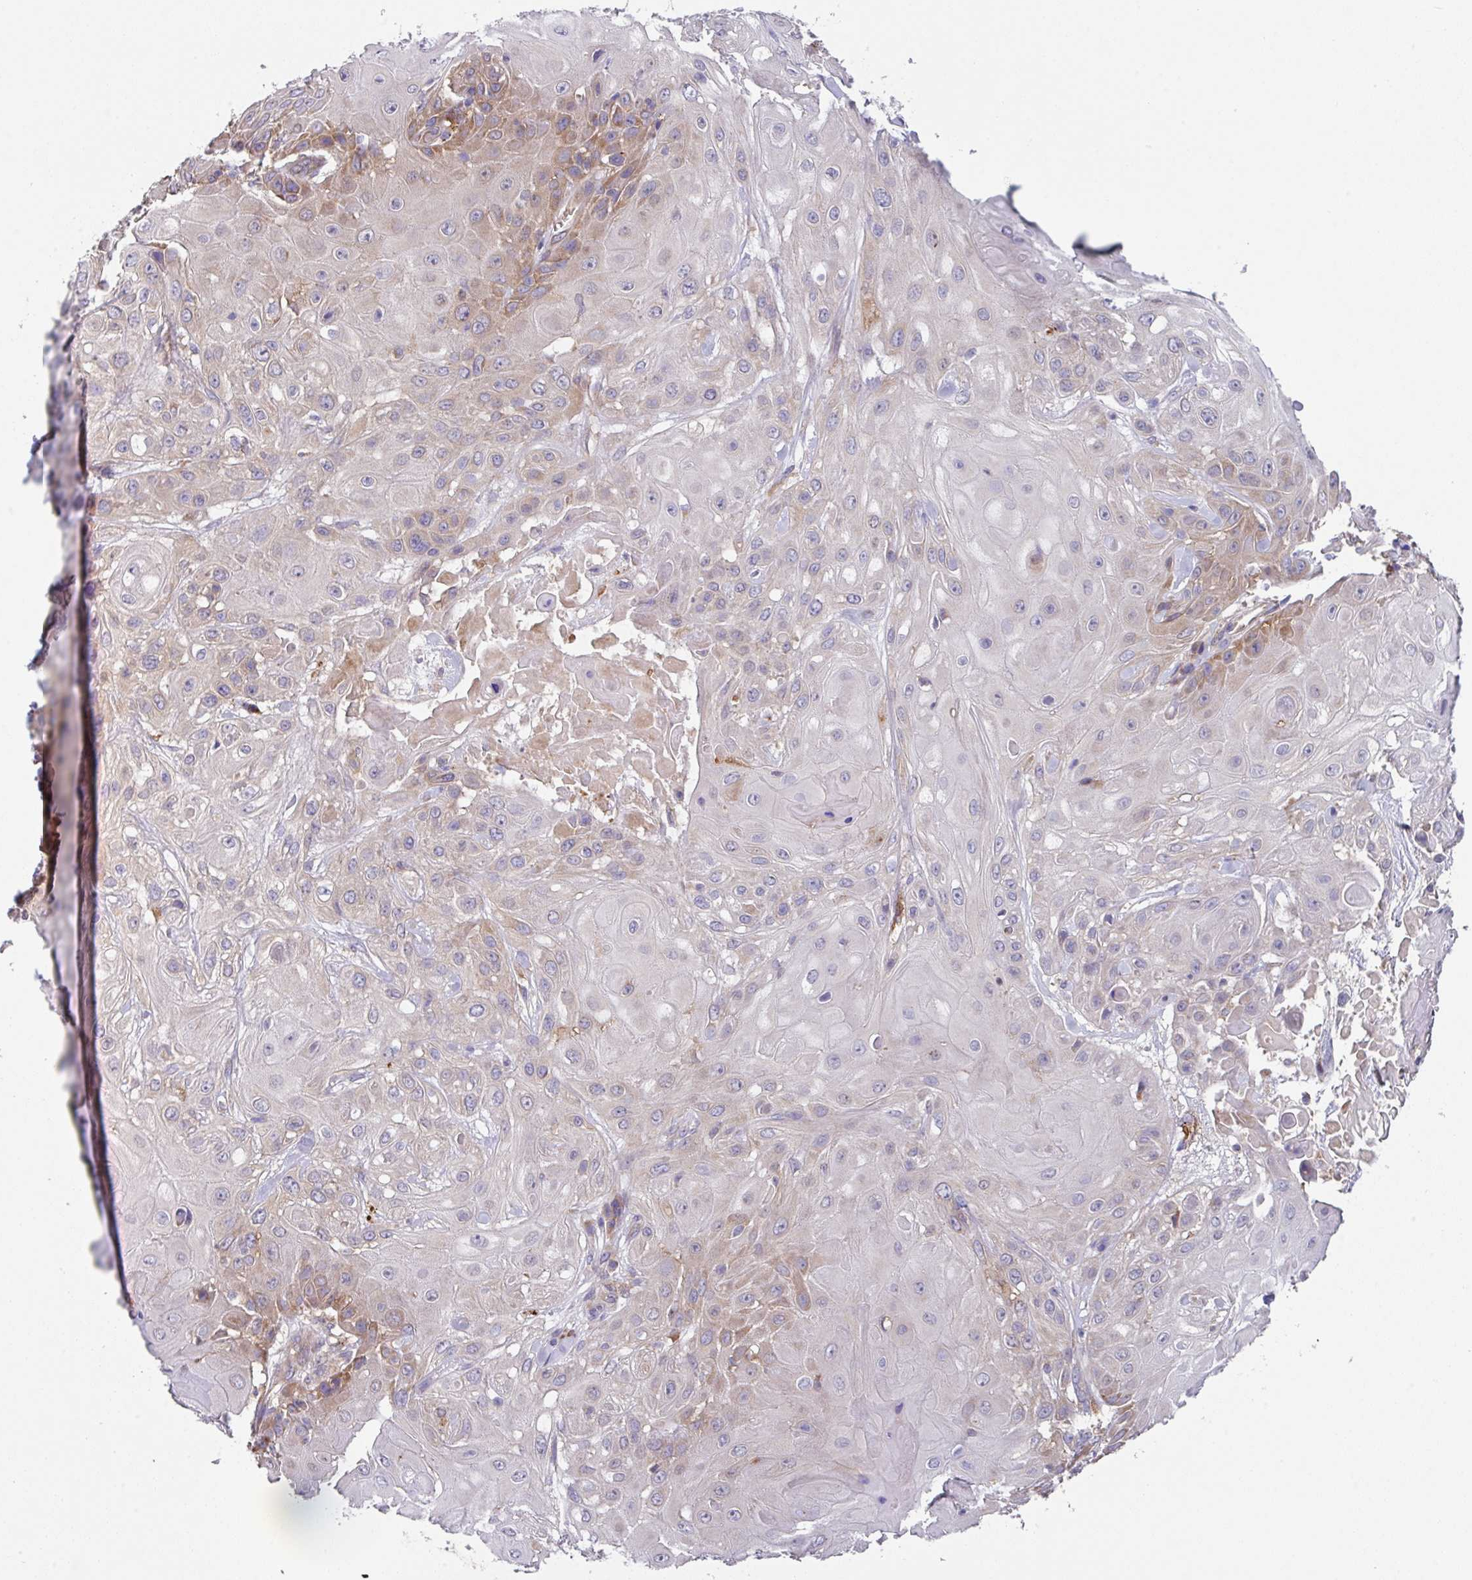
{"staining": {"intensity": "moderate", "quantity": "25%-75%", "location": "cytoplasmic/membranous"}, "tissue": "skin cancer", "cell_type": "Tumor cells", "image_type": "cancer", "snomed": [{"axis": "morphology", "description": "Normal tissue, NOS"}, {"axis": "morphology", "description": "Squamous cell carcinoma, NOS"}, {"axis": "topography", "description": "Skin"}, {"axis": "topography", "description": "Cartilage tissue"}], "caption": "A brown stain labels moderate cytoplasmic/membranous staining of a protein in human skin cancer (squamous cell carcinoma) tumor cells.", "gene": "EIF4B", "patient": {"sex": "female", "age": 79}}